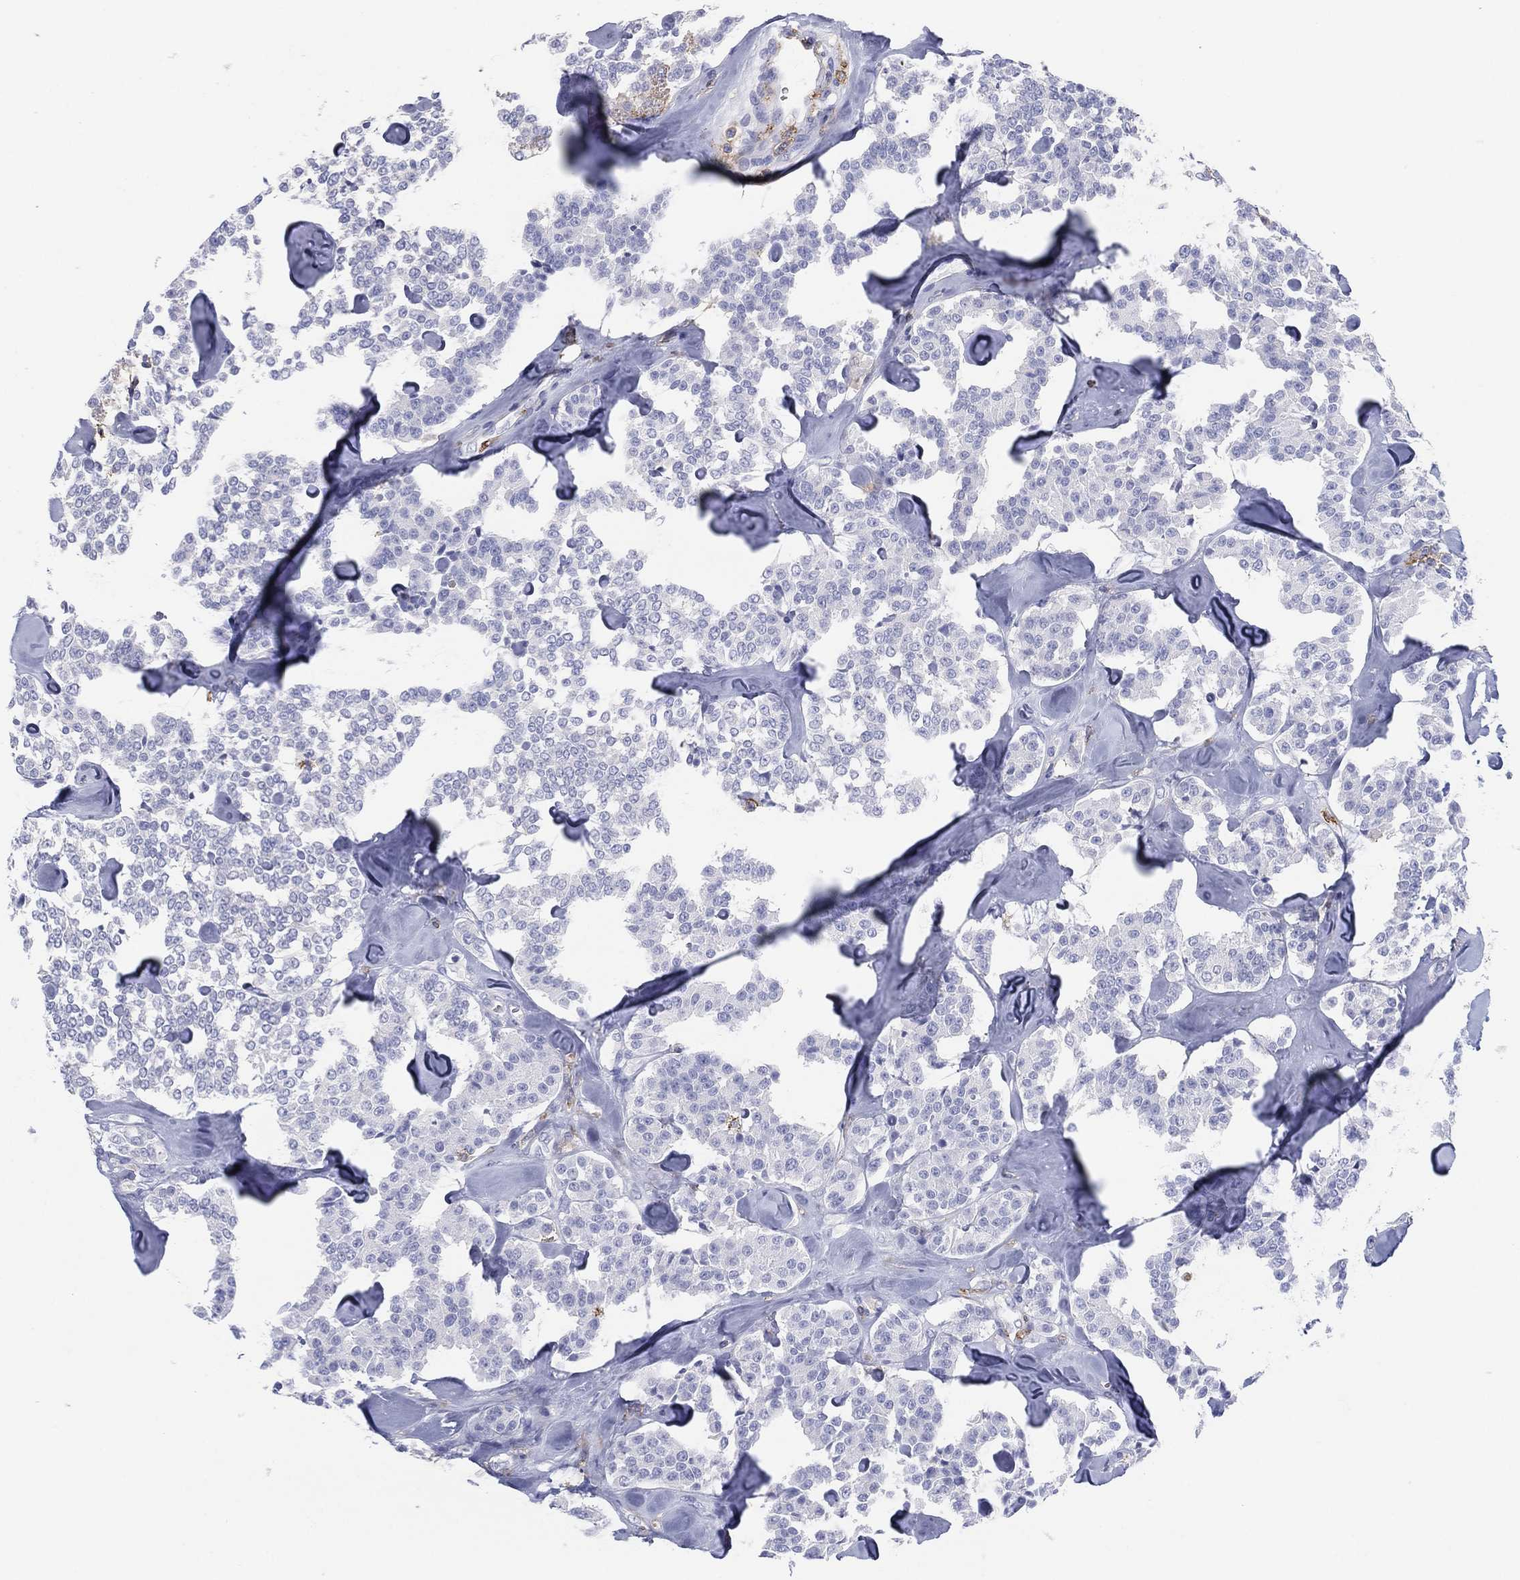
{"staining": {"intensity": "negative", "quantity": "none", "location": "none"}, "tissue": "carcinoid", "cell_type": "Tumor cells", "image_type": "cancer", "snomed": [{"axis": "morphology", "description": "Carcinoid, malignant, NOS"}, {"axis": "topography", "description": "Pancreas"}], "caption": "High magnification brightfield microscopy of malignant carcinoid stained with DAB (brown) and counterstained with hematoxylin (blue): tumor cells show no significant expression.", "gene": "SELPLG", "patient": {"sex": "male", "age": 41}}